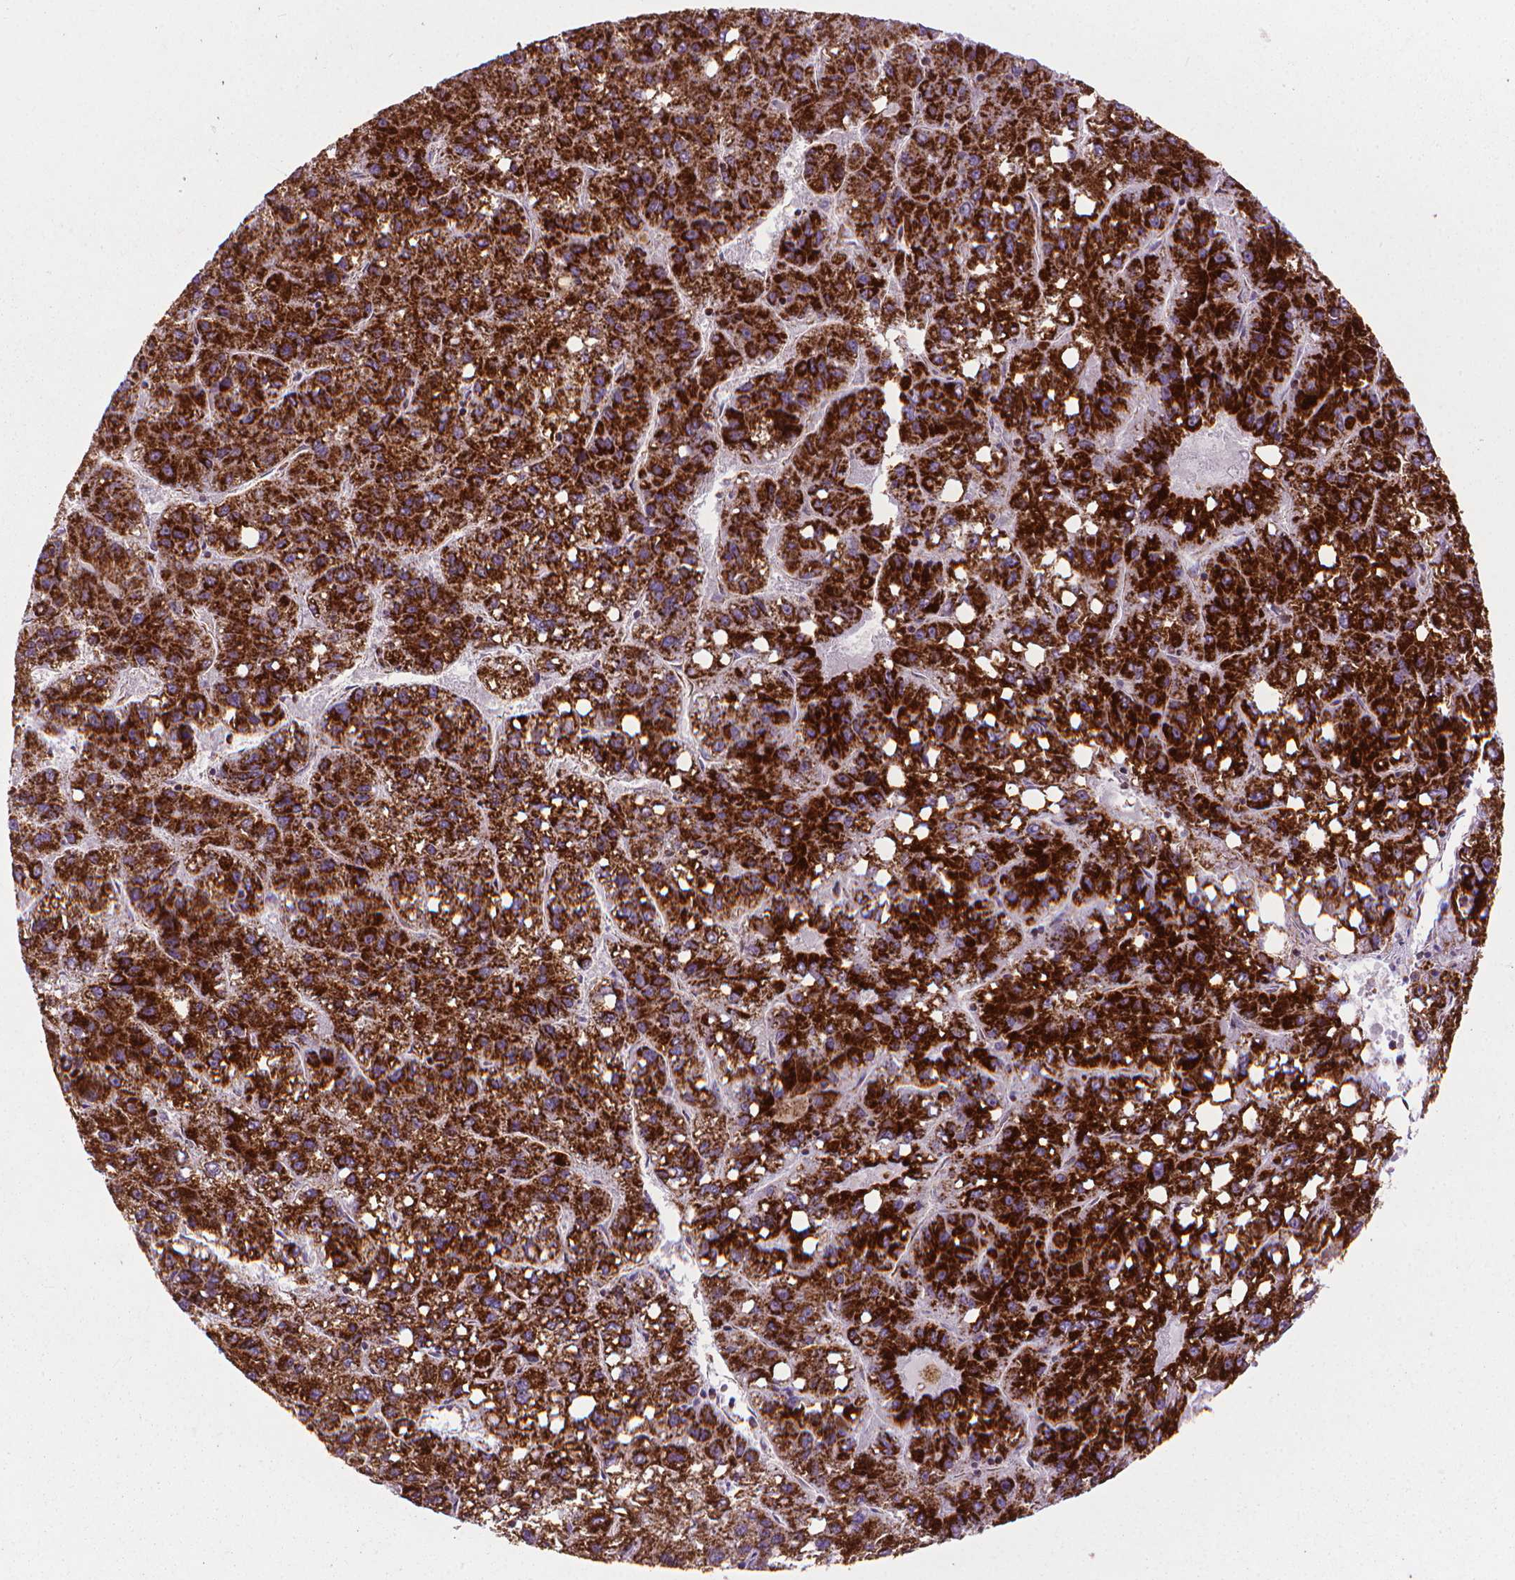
{"staining": {"intensity": "strong", "quantity": ">75%", "location": "cytoplasmic/membranous"}, "tissue": "liver cancer", "cell_type": "Tumor cells", "image_type": "cancer", "snomed": [{"axis": "morphology", "description": "Carcinoma, Hepatocellular, NOS"}, {"axis": "topography", "description": "Liver"}], "caption": "Immunohistochemical staining of hepatocellular carcinoma (liver) shows high levels of strong cytoplasmic/membranous staining in approximately >75% of tumor cells.", "gene": "VDAC1", "patient": {"sex": "female", "age": 82}}